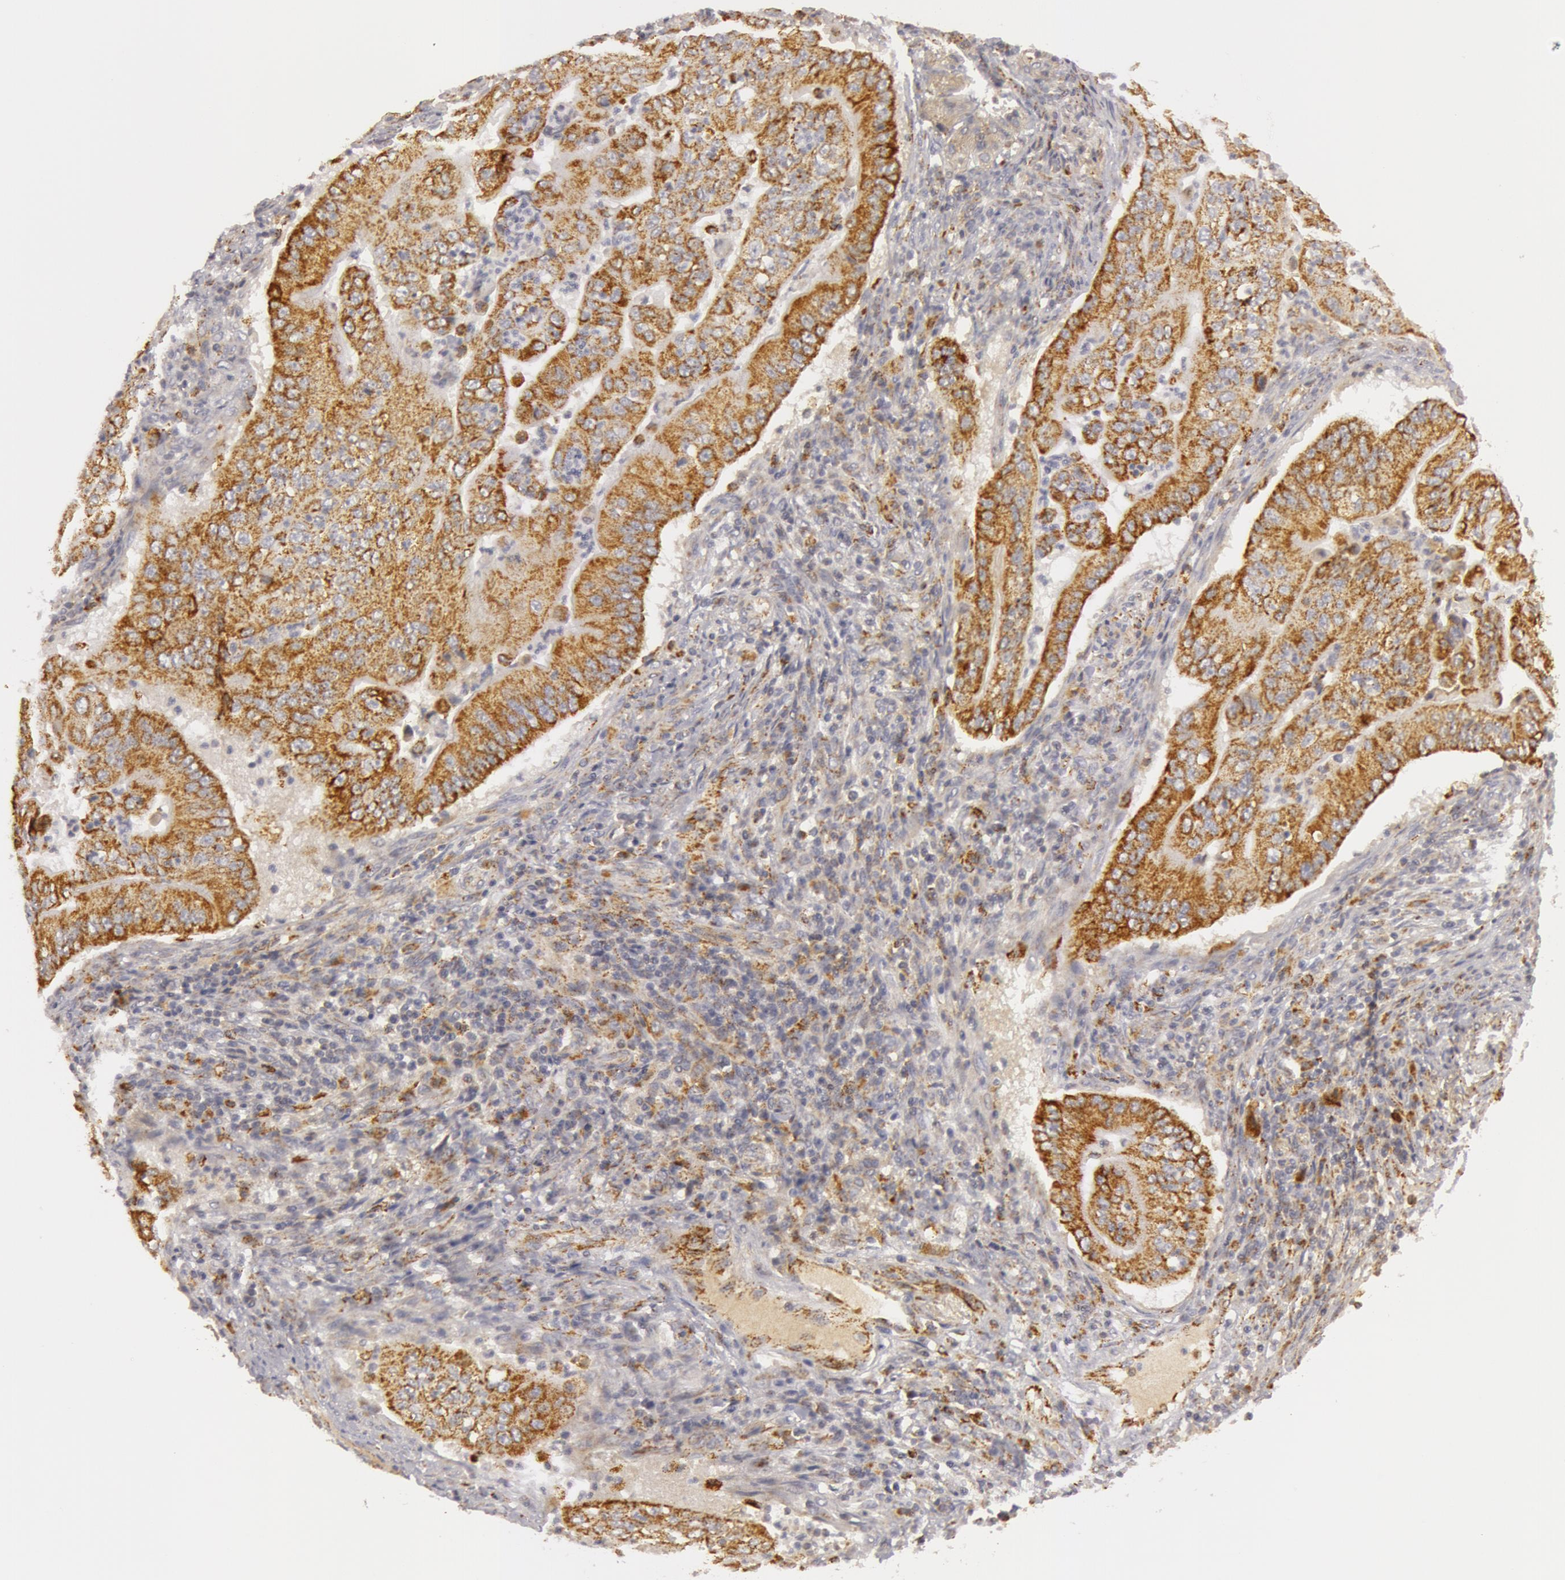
{"staining": {"intensity": "strong", "quantity": ">75%", "location": "cytoplasmic/membranous"}, "tissue": "pancreatic cancer", "cell_type": "Tumor cells", "image_type": "cancer", "snomed": [{"axis": "morphology", "description": "Adenocarcinoma, NOS"}, {"axis": "topography", "description": "Pancreas"}], "caption": "Immunohistochemistry (IHC) image of neoplastic tissue: adenocarcinoma (pancreatic) stained using immunohistochemistry (IHC) shows high levels of strong protein expression localized specifically in the cytoplasmic/membranous of tumor cells, appearing as a cytoplasmic/membranous brown color.", "gene": "C7", "patient": {"sex": "male", "age": 62}}